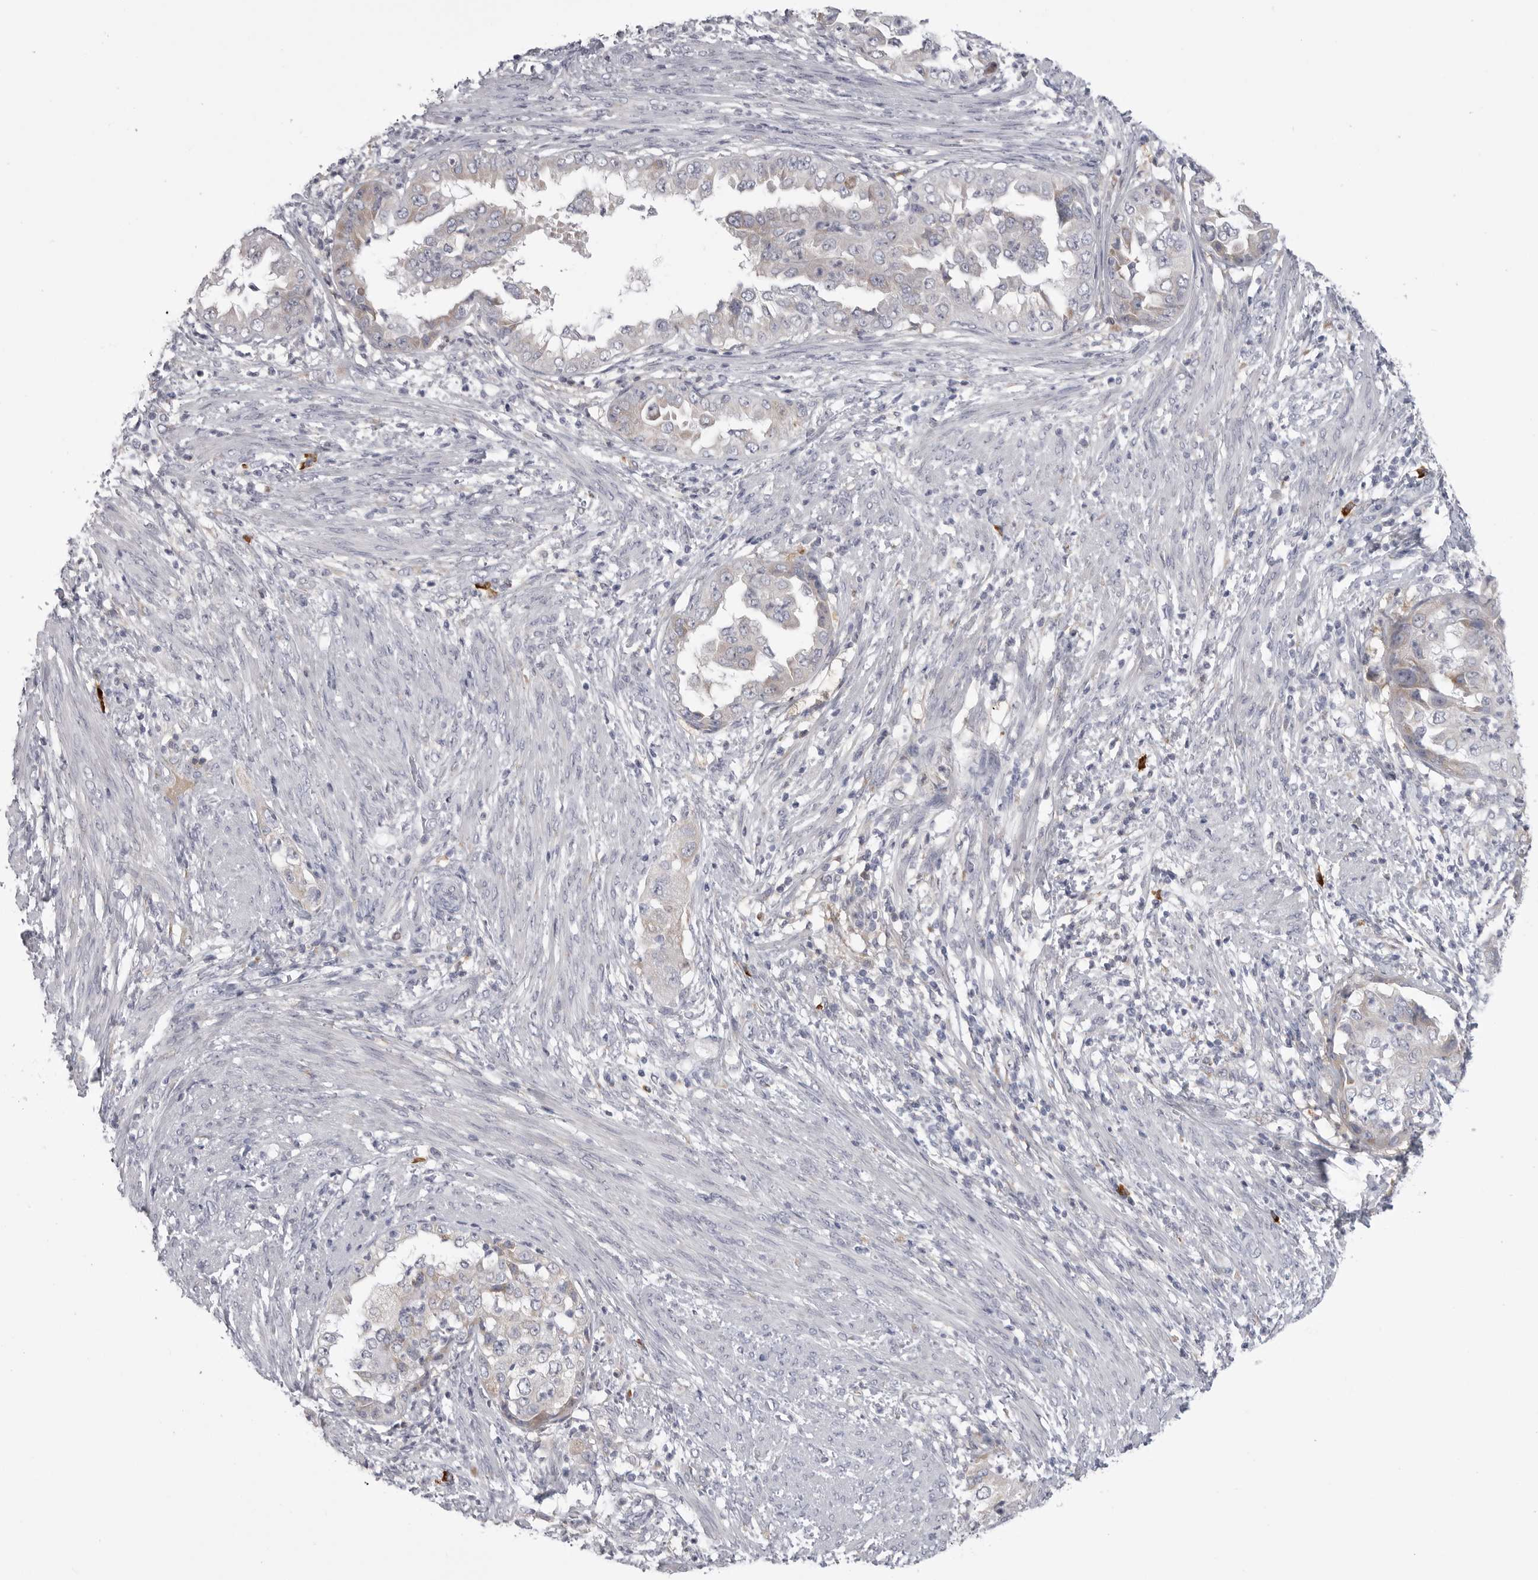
{"staining": {"intensity": "negative", "quantity": "none", "location": "none"}, "tissue": "endometrial cancer", "cell_type": "Tumor cells", "image_type": "cancer", "snomed": [{"axis": "morphology", "description": "Adenocarcinoma, NOS"}, {"axis": "topography", "description": "Endometrium"}], "caption": "DAB (3,3'-diaminobenzidine) immunohistochemical staining of human endometrial adenocarcinoma displays no significant staining in tumor cells.", "gene": "FKBP2", "patient": {"sex": "female", "age": 85}}